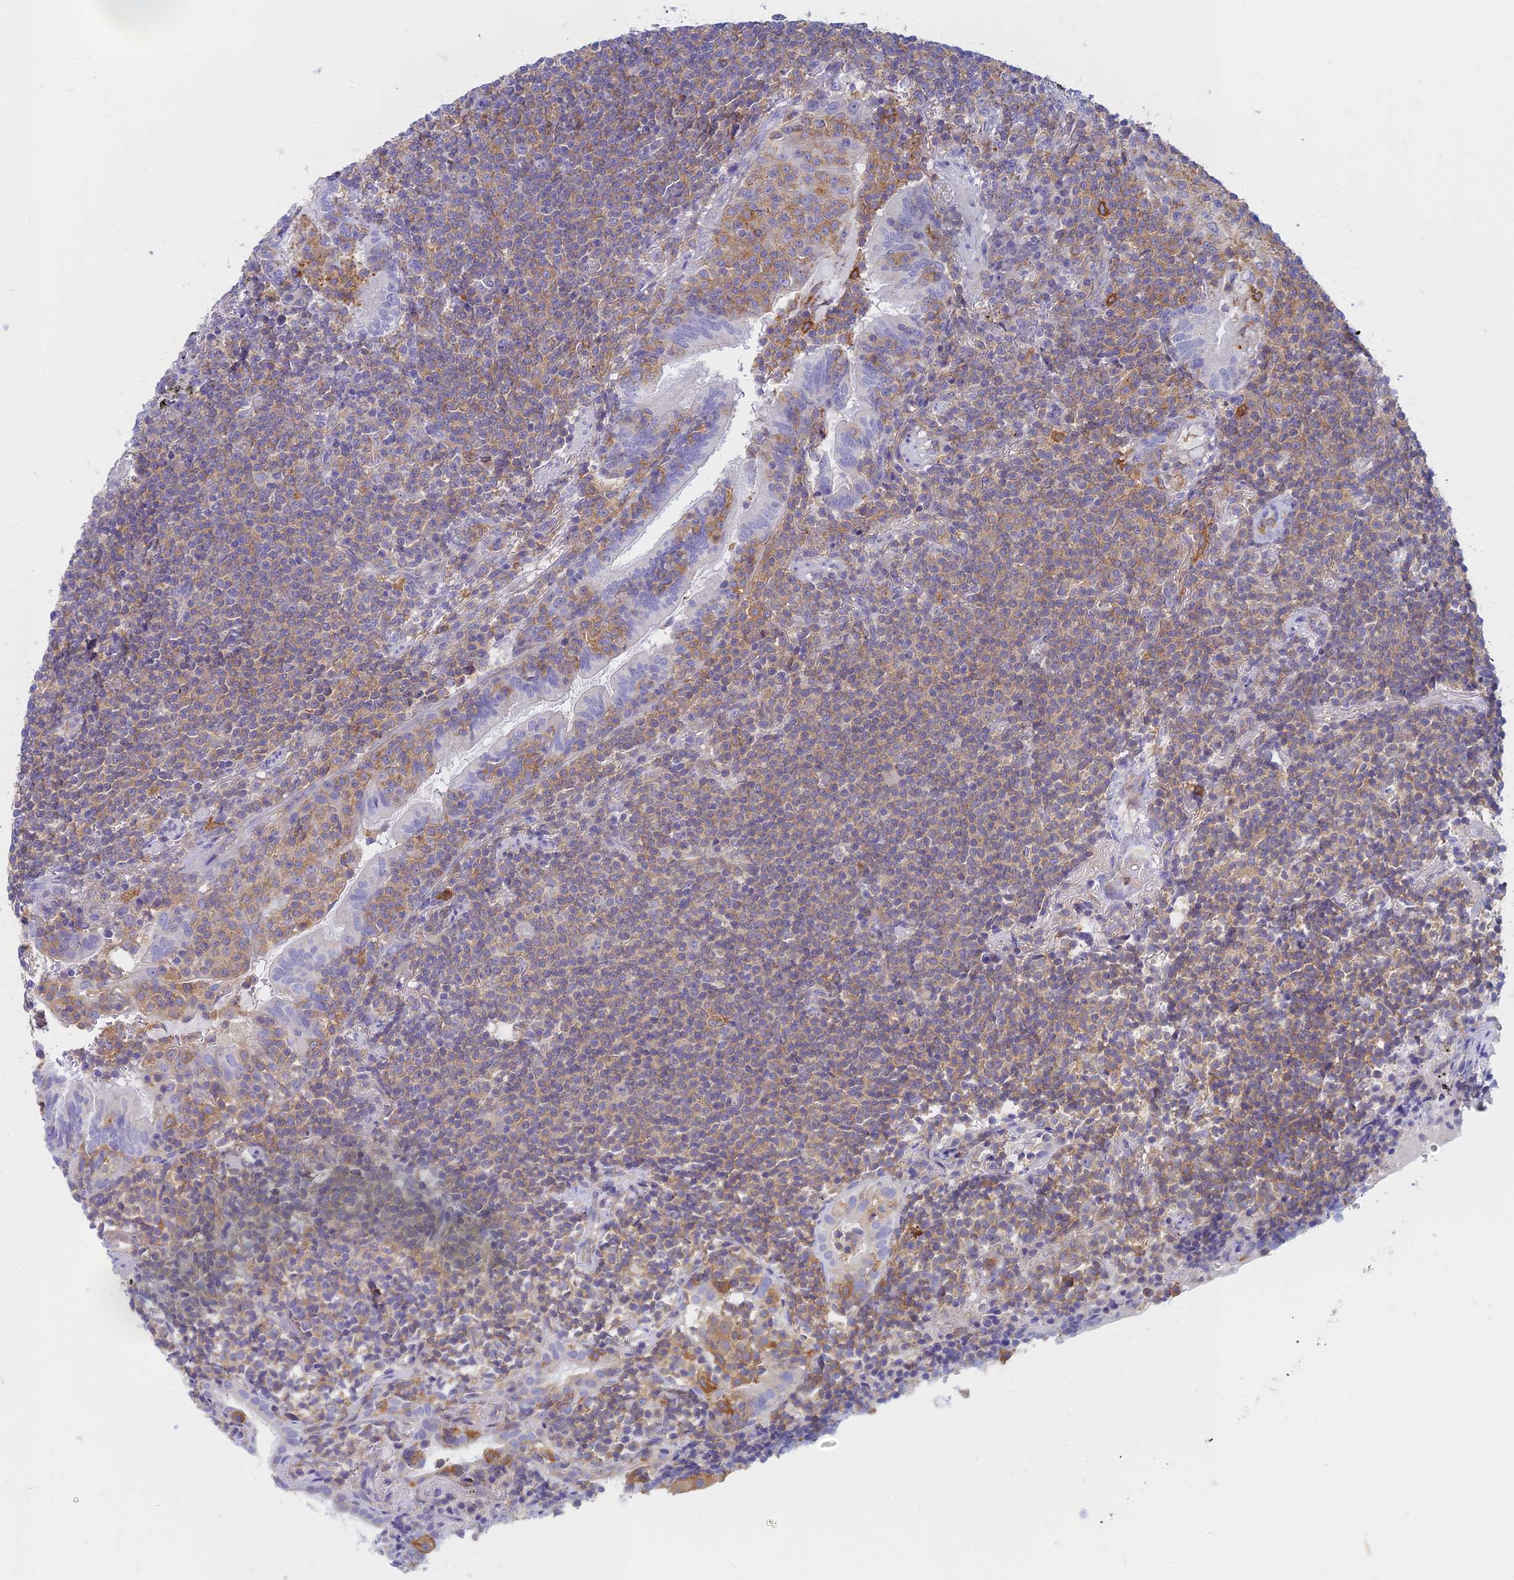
{"staining": {"intensity": "weak", "quantity": "25%-75%", "location": "cytoplasmic/membranous"}, "tissue": "lymphoma", "cell_type": "Tumor cells", "image_type": "cancer", "snomed": [{"axis": "morphology", "description": "Malignant lymphoma, non-Hodgkin's type, Low grade"}, {"axis": "topography", "description": "Lung"}], "caption": "Immunohistochemistry (IHC) micrograph of human lymphoma stained for a protein (brown), which demonstrates low levels of weak cytoplasmic/membranous positivity in about 25%-75% of tumor cells.", "gene": "STRN4", "patient": {"sex": "female", "age": 71}}